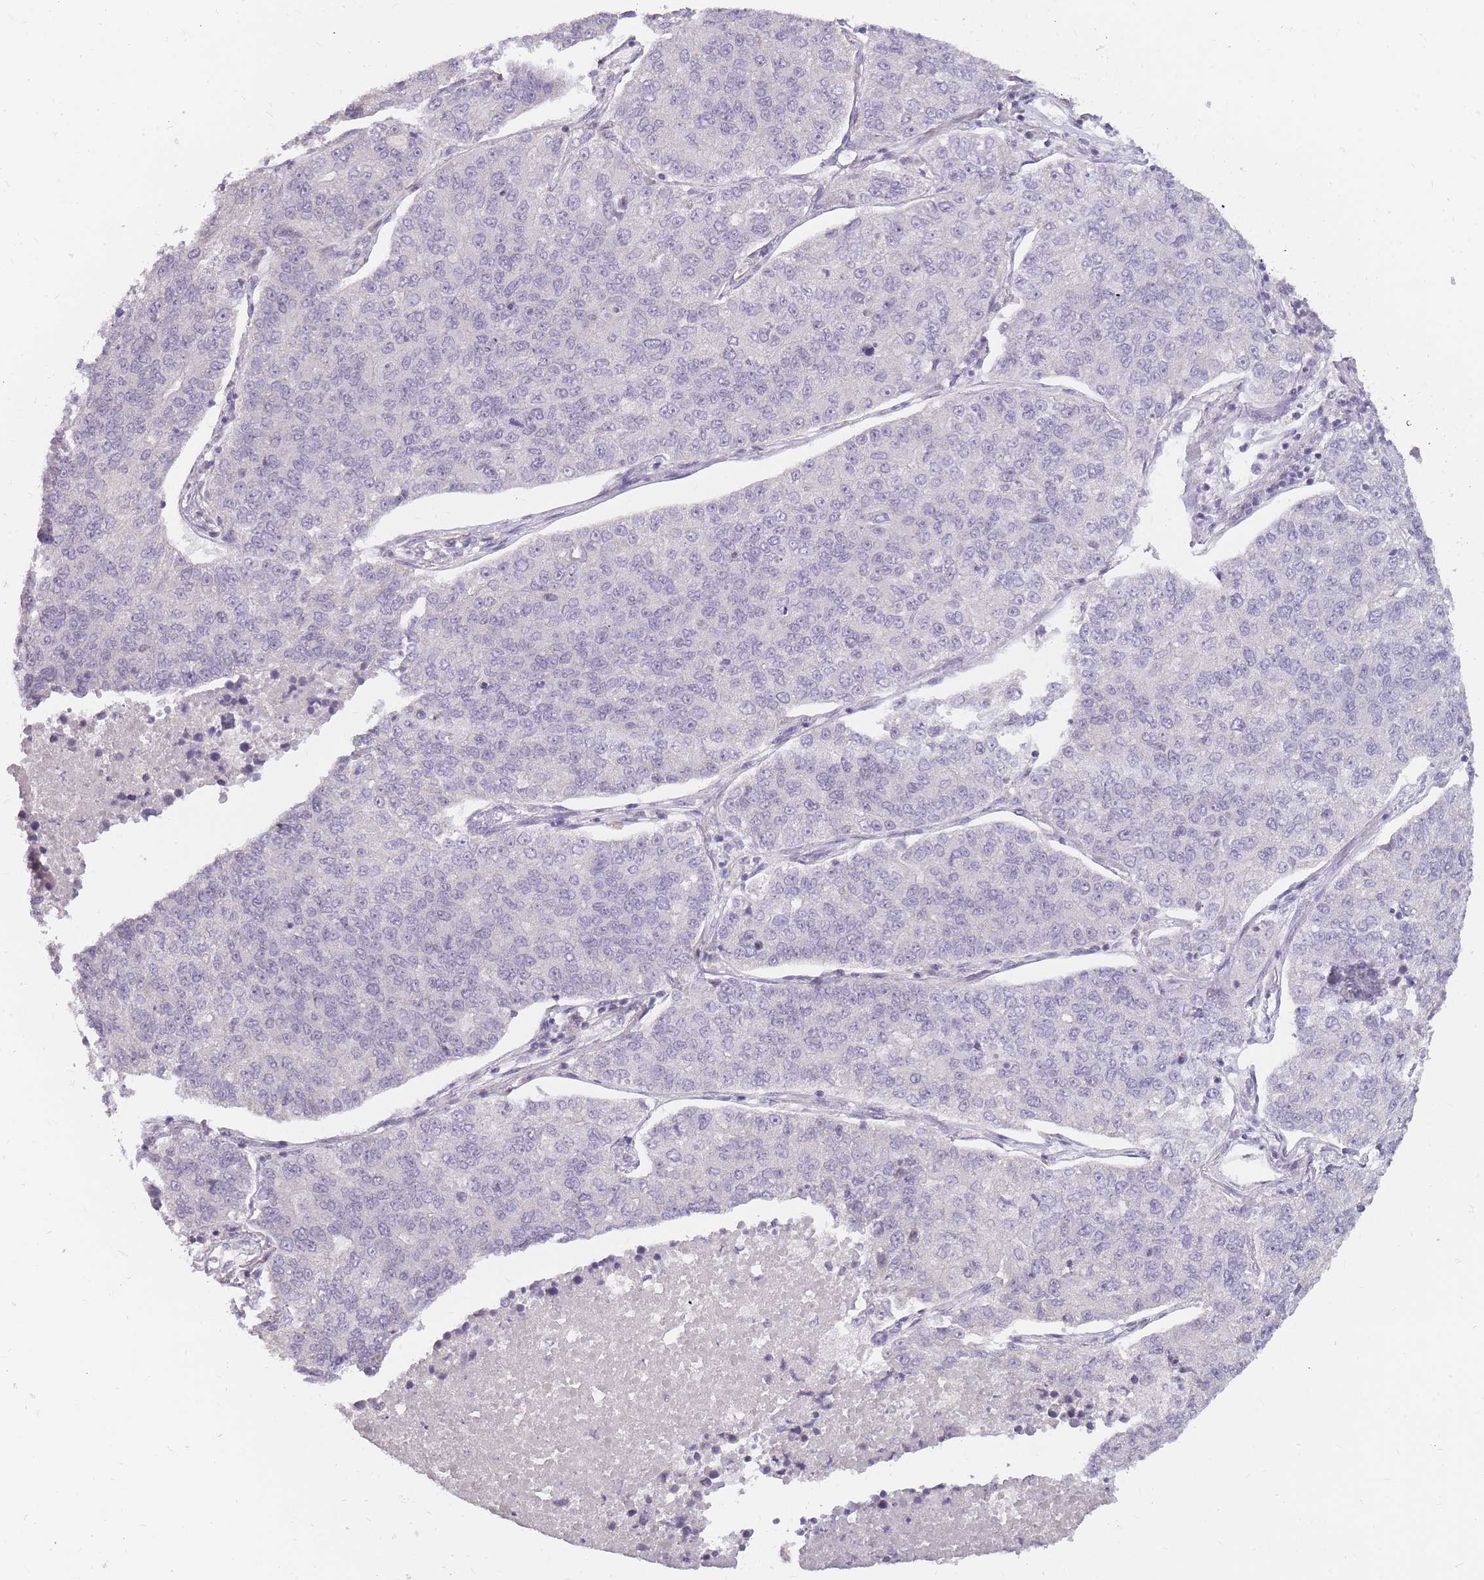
{"staining": {"intensity": "negative", "quantity": "none", "location": "none"}, "tissue": "lung cancer", "cell_type": "Tumor cells", "image_type": "cancer", "snomed": [{"axis": "morphology", "description": "Adenocarcinoma, NOS"}, {"axis": "topography", "description": "Lung"}], "caption": "Lung adenocarcinoma stained for a protein using immunohistochemistry reveals no positivity tumor cells.", "gene": "POMZP3", "patient": {"sex": "male", "age": 49}}